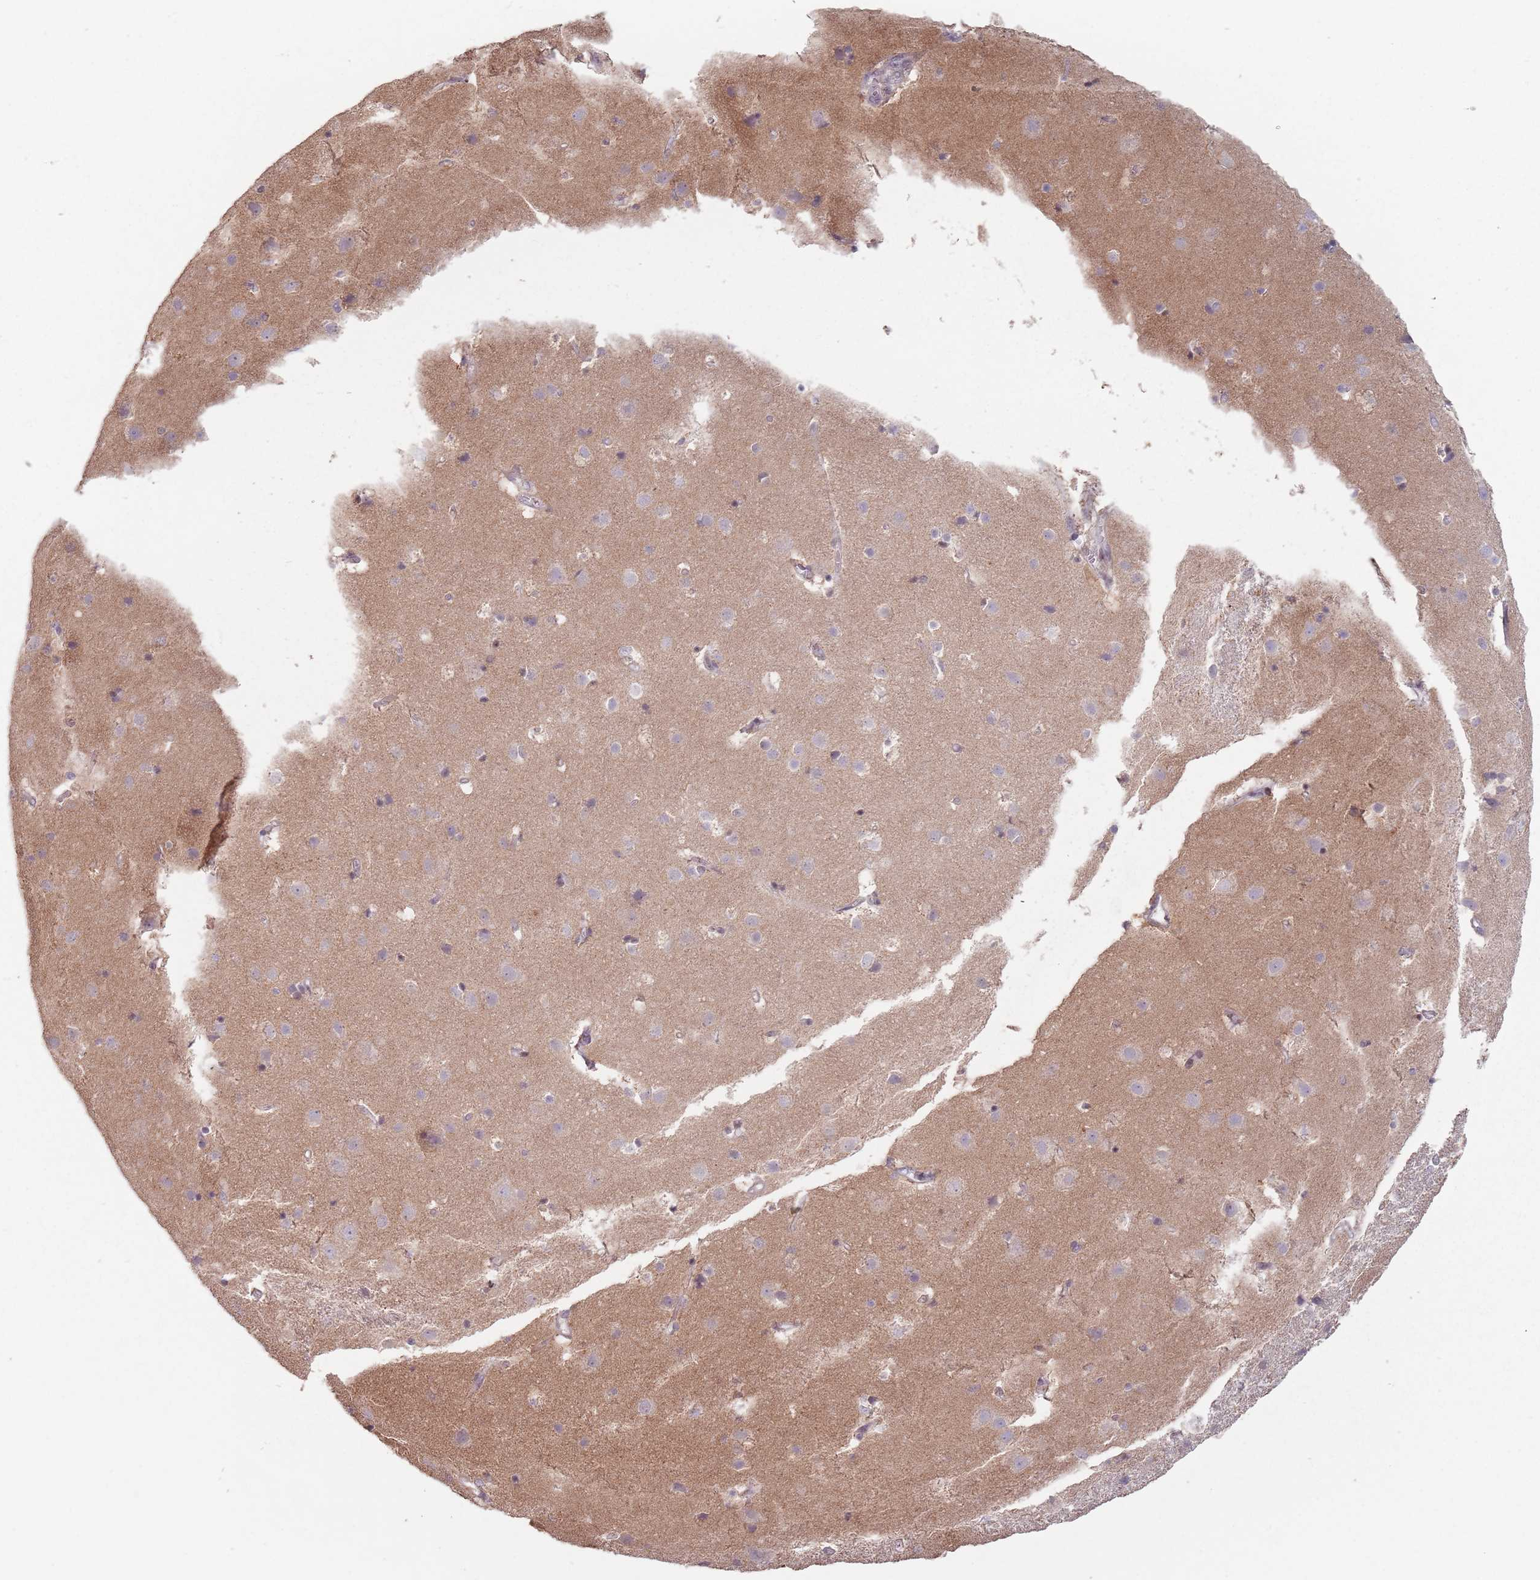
{"staining": {"intensity": "weak", "quantity": ">75%", "location": "cytoplasmic/membranous"}, "tissue": "cerebral cortex", "cell_type": "Endothelial cells", "image_type": "normal", "snomed": [{"axis": "morphology", "description": "Normal tissue, NOS"}, {"axis": "topography", "description": "Cerebral cortex"}], "caption": "Brown immunohistochemical staining in unremarkable human cerebral cortex exhibits weak cytoplasmic/membranous positivity in approximately >75% of endothelial cells.", "gene": "VPS52", "patient": {"sex": "male", "age": 54}}